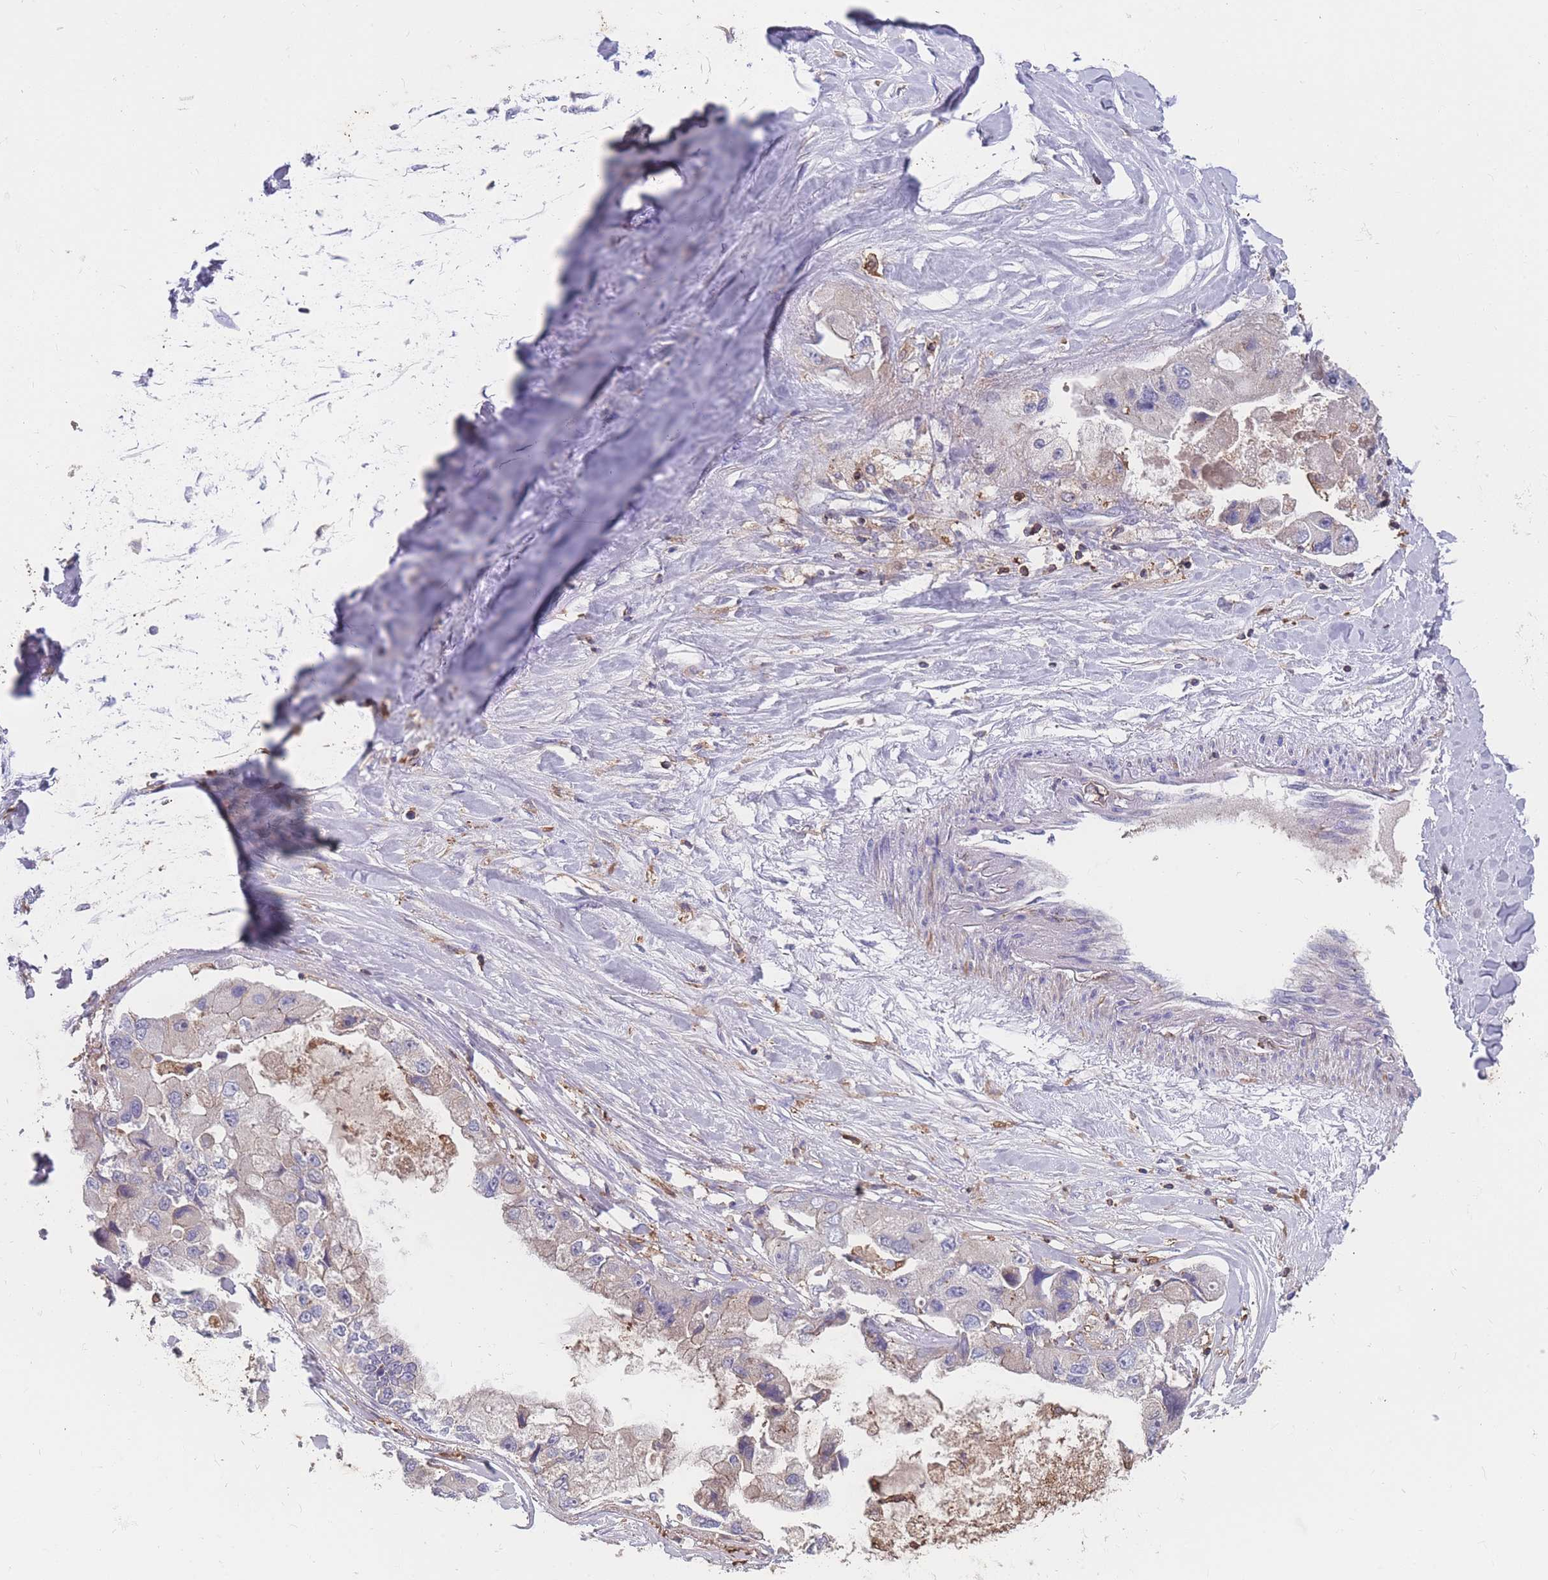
{"staining": {"intensity": "negative", "quantity": "none", "location": "none"}, "tissue": "lung cancer", "cell_type": "Tumor cells", "image_type": "cancer", "snomed": [{"axis": "morphology", "description": "Adenocarcinoma, NOS"}, {"axis": "topography", "description": "Lung"}], "caption": "The micrograph displays no staining of tumor cells in lung cancer.", "gene": "CD33", "patient": {"sex": "female", "age": 54}}